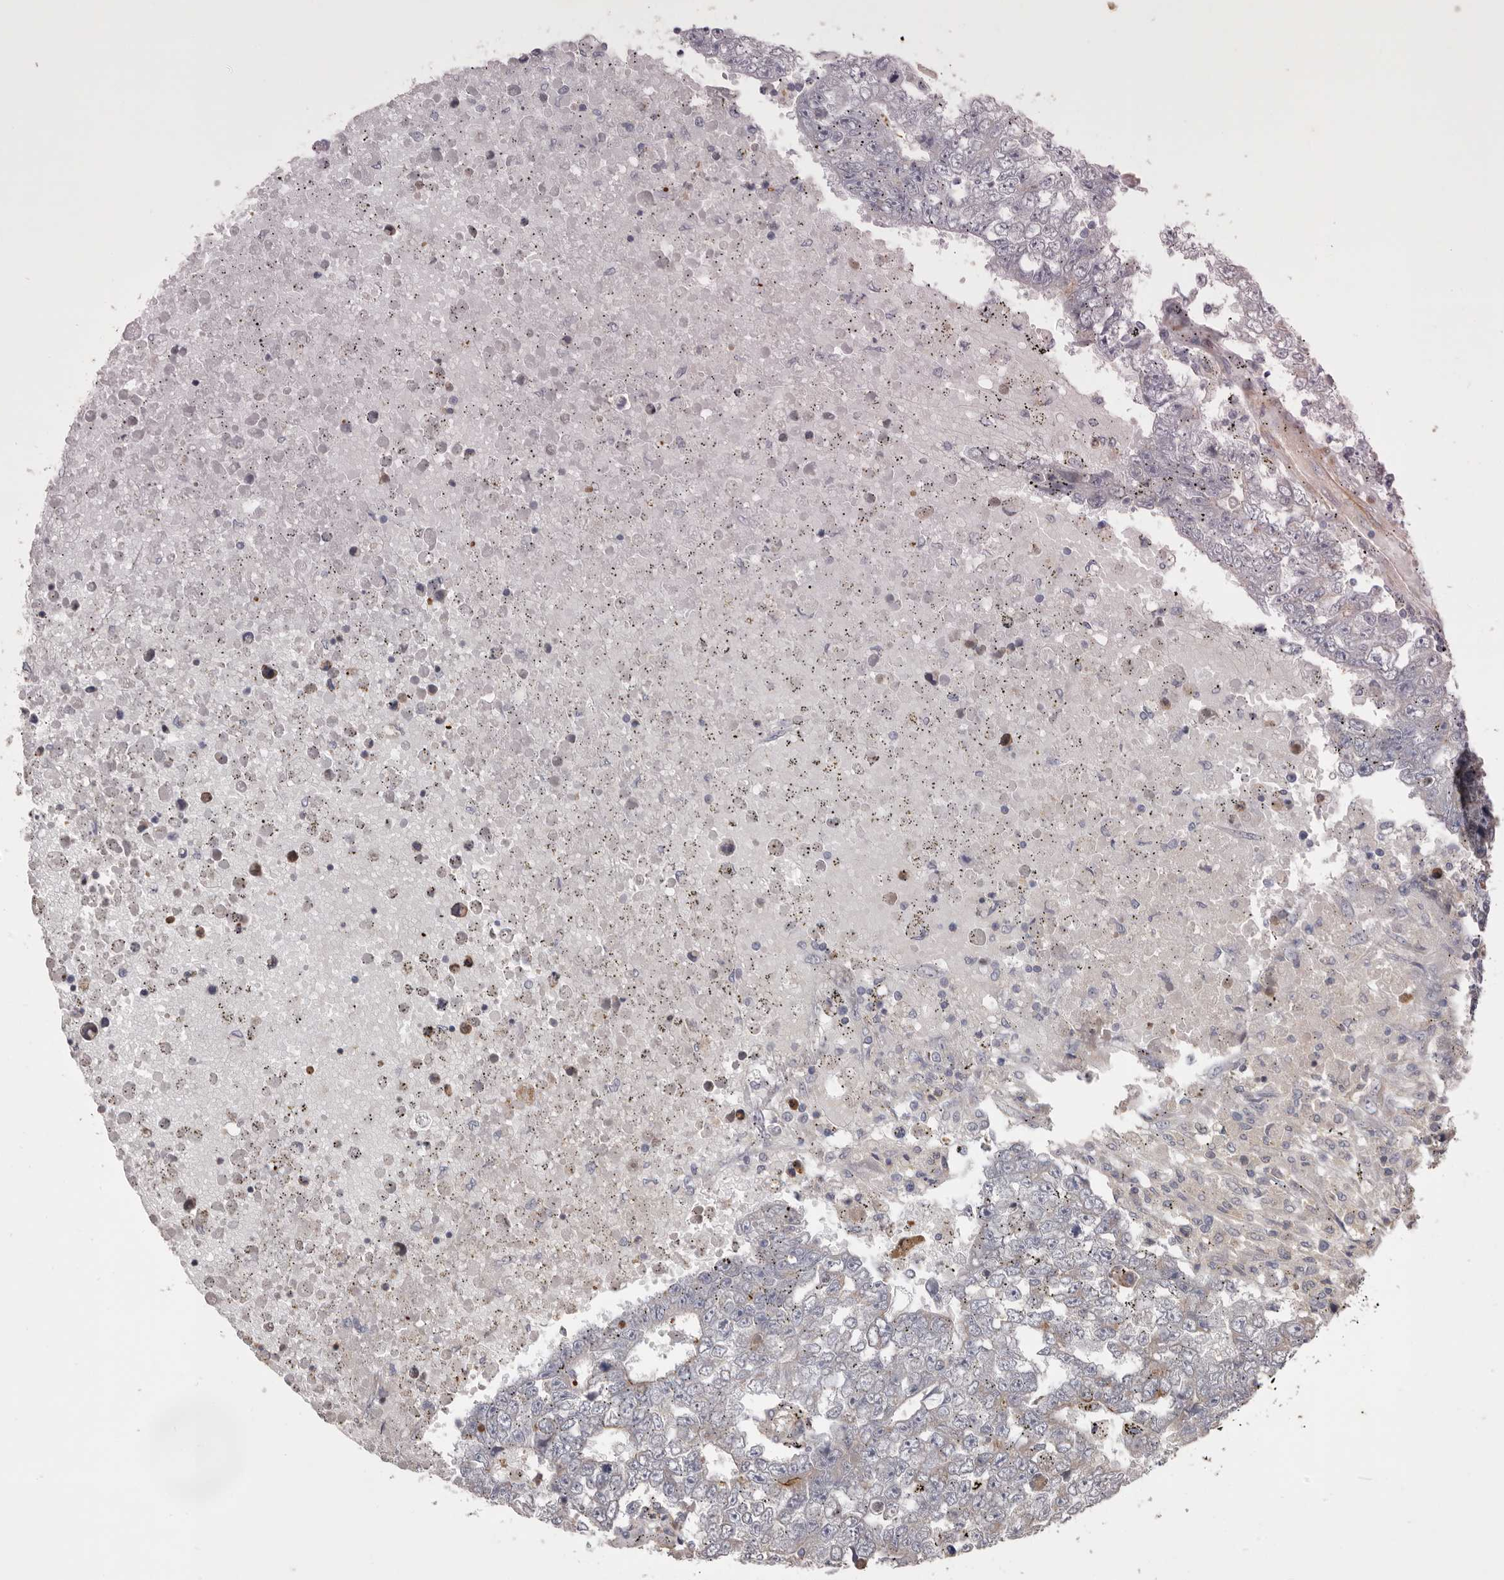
{"staining": {"intensity": "weak", "quantity": "<25%", "location": "cytoplasmic/membranous"}, "tissue": "testis cancer", "cell_type": "Tumor cells", "image_type": "cancer", "snomed": [{"axis": "morphology", "description": "Carcinoma, Embryonal, NOS"}, {"axis": "topography", "description": "Testis"}], "caption": "This photomicrograph is of testis cancer (embryonal carcinoma) stained with immunohistochemistry to label a protein in brown with the nuclei are counter-stained blue. There is no staining in tumor cells. (Brightfield microscopy of DAB immunohistochemistry at high magnification).", "gene": "VPS45", "patient": {"sex": "male", "age": 25}}